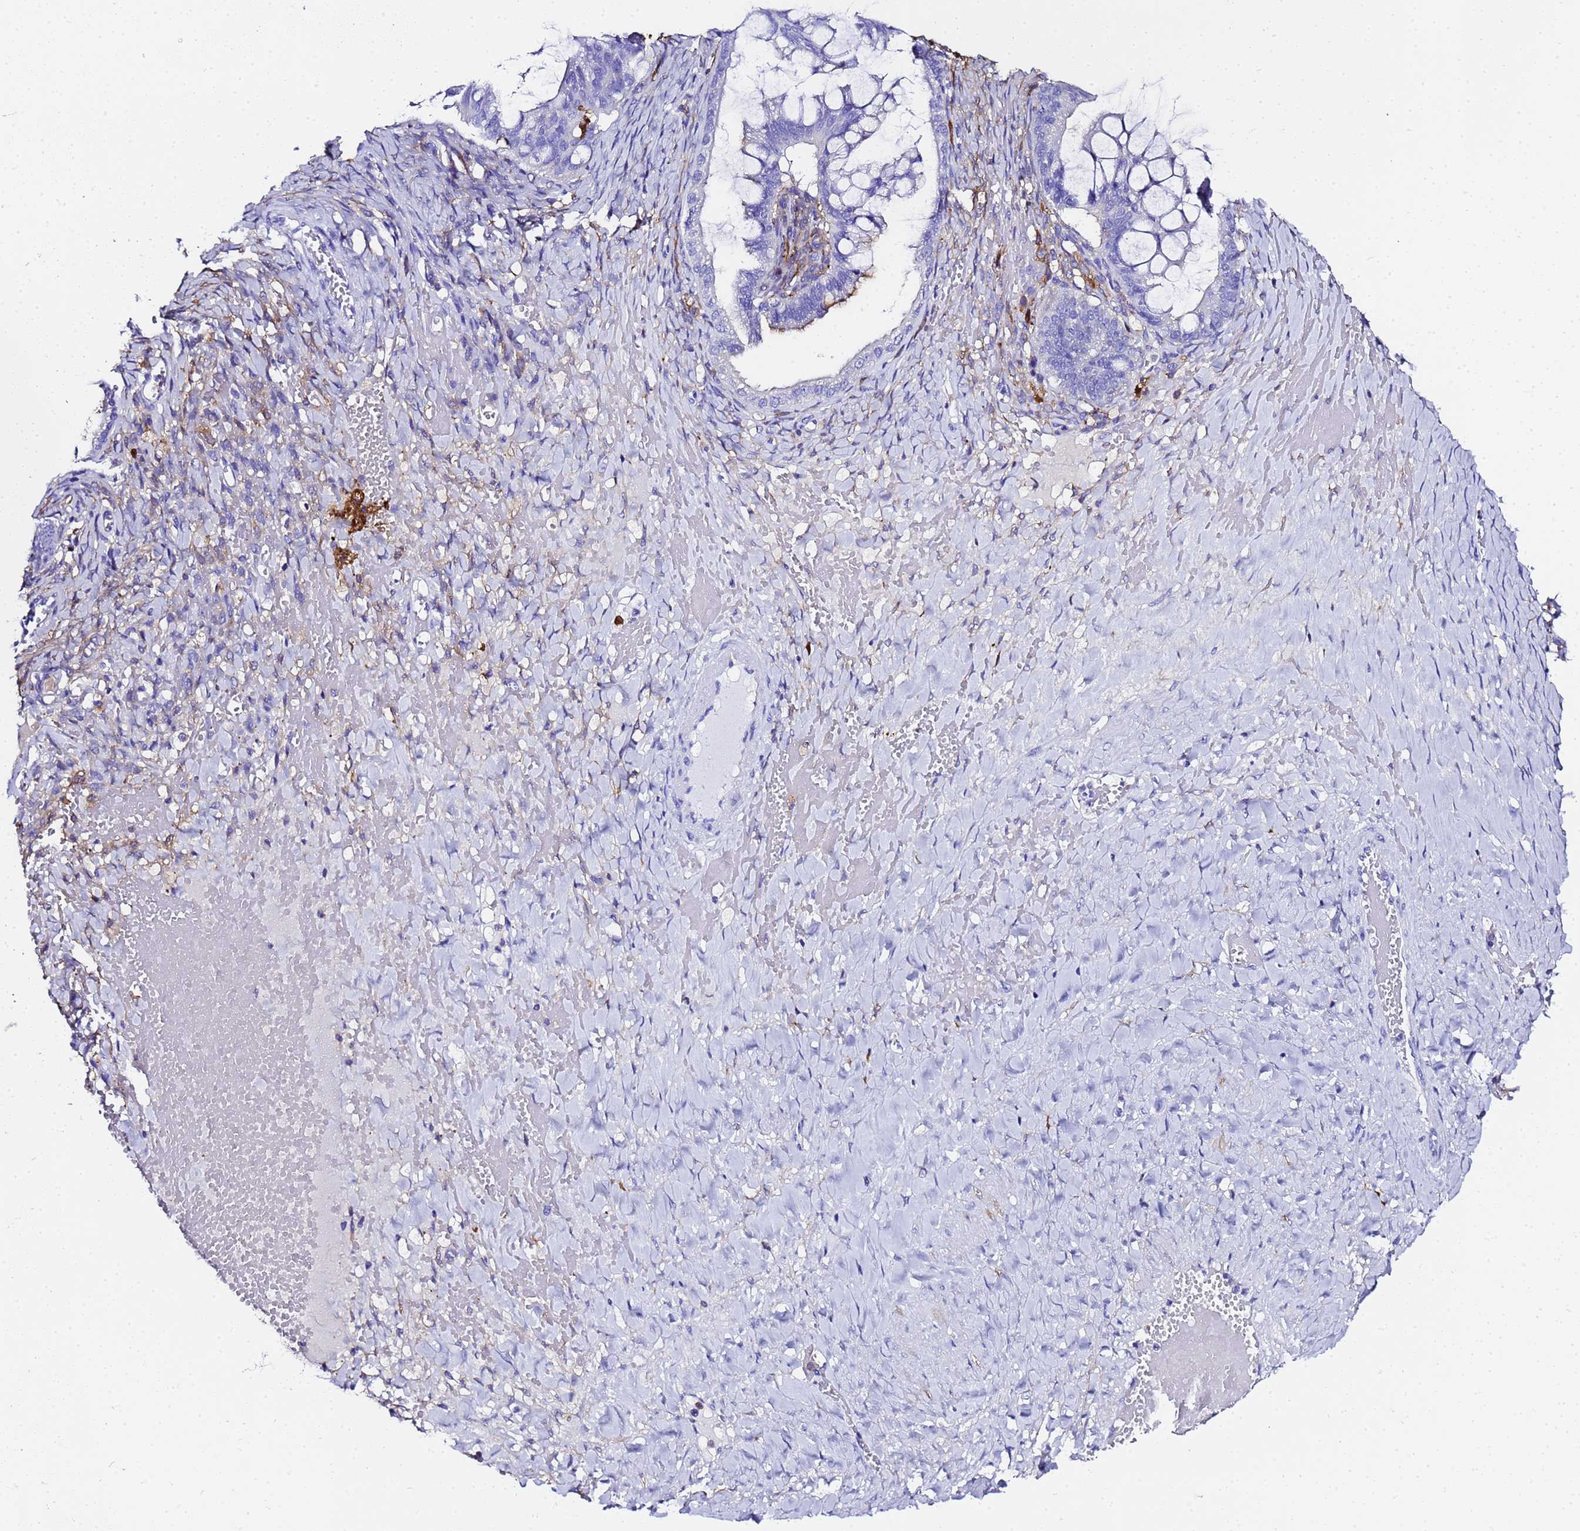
{"staining": {"intensity": "negative", "quantity": "none", "location": "none"}, "tissue": "ovarian cancer", "cell_type": "Tumor cells", "image_type": "cancer", "snomed": [{"axis": "morphology", "description": "Cystadenocarcinoma, mucinous, NOS"}, {"axis": "topography", "description": "Ovary"}], "caption": "Tumor cells are negative for protein expression in human ovarian cancer.", "gene": "FTL", "patient": {"sex": "female", "age": 73}}